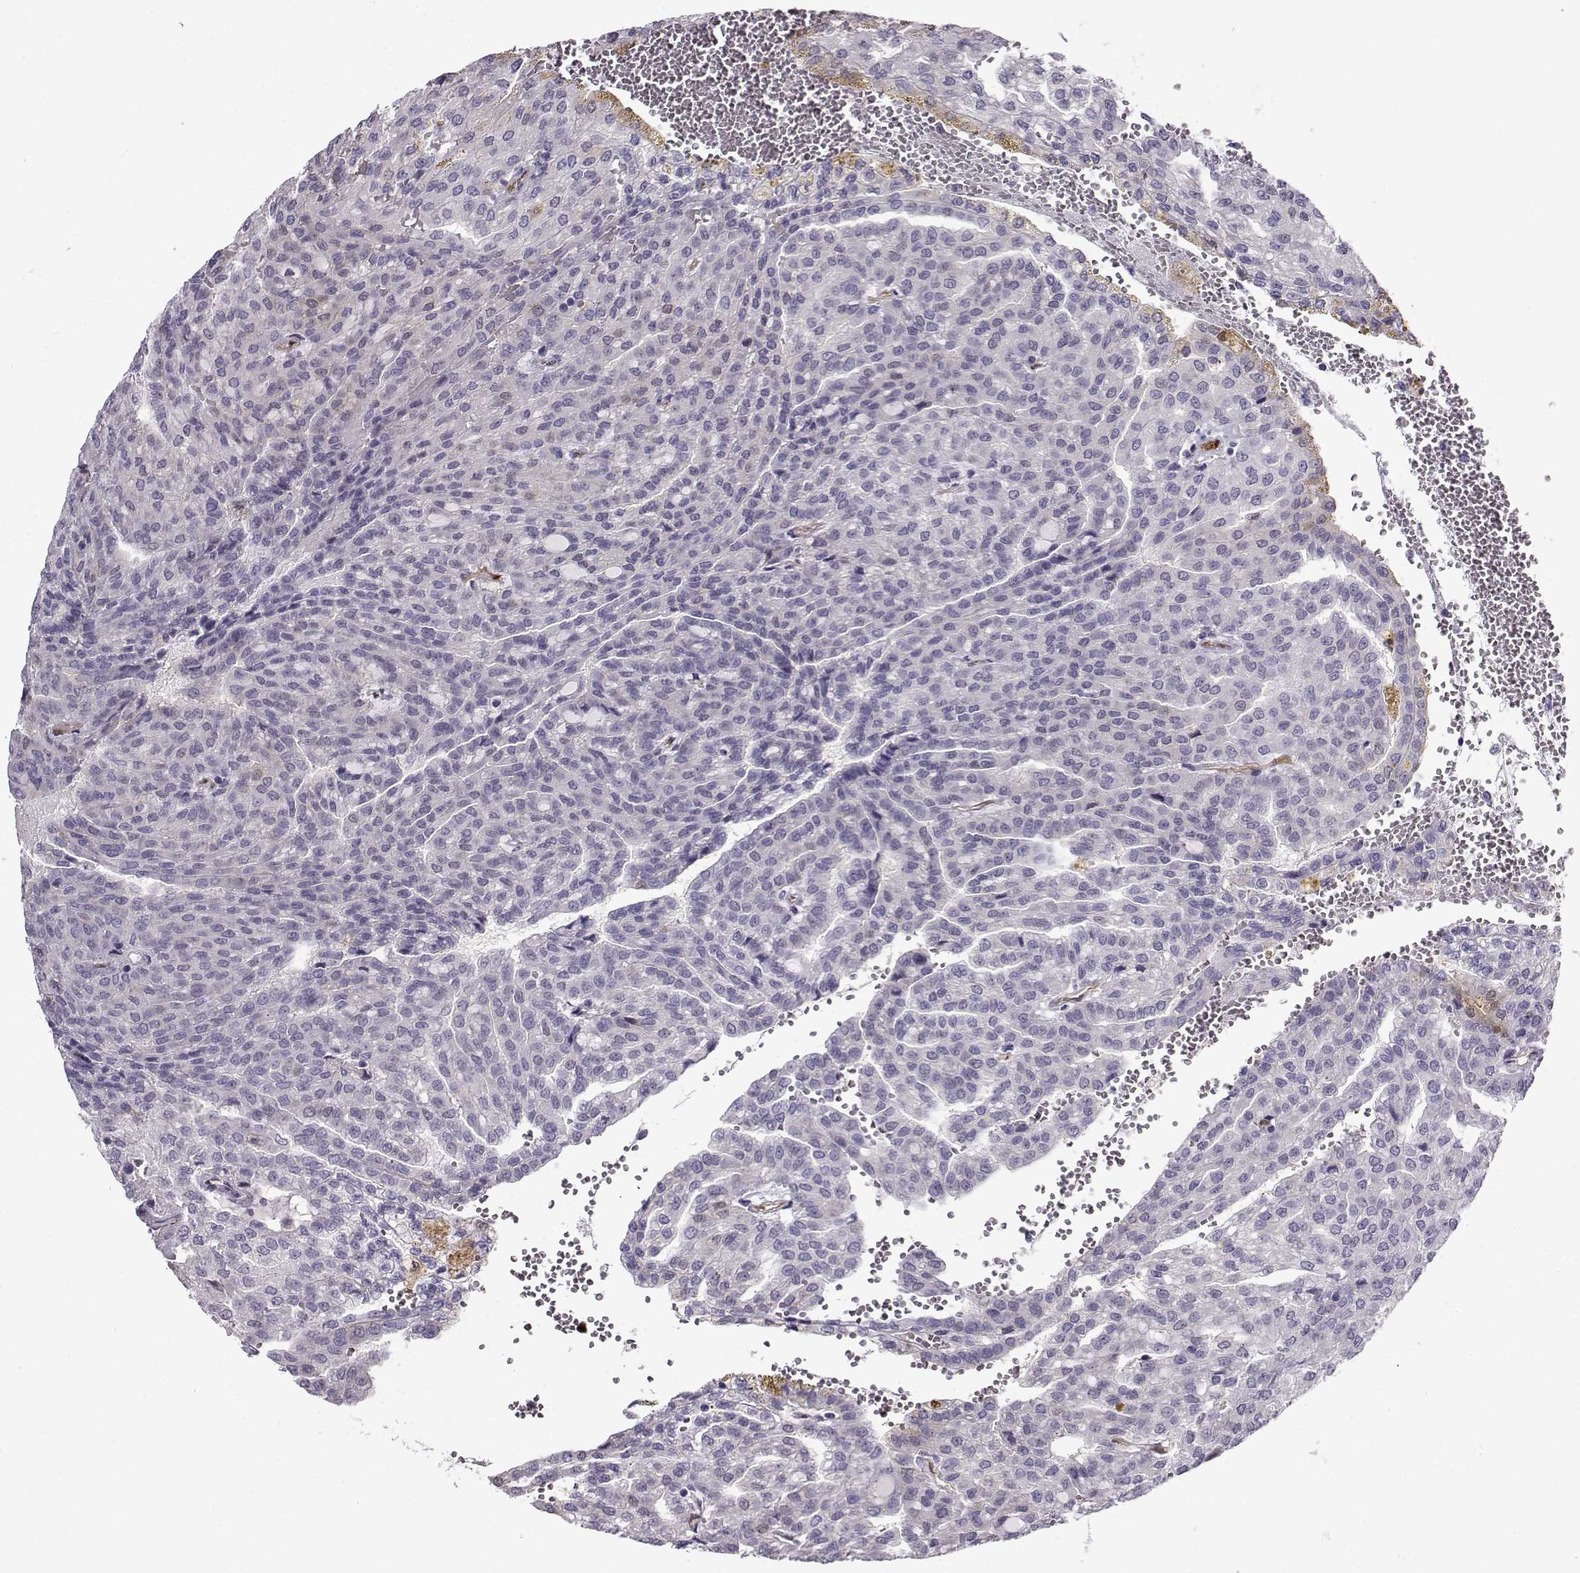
{"staining": {"intensity": "moderate", "quantity": "<25%", "location": "cytoplasmic/membranous"}, "tissue": "renal cancer", "cell_type": "Tumor cells", "image_type": "cancer", "snomed": [{"axis": "morphology", "description": "Adenocarcinoma, NOS"}, {"axis": "topography", "description": "Kidney"}], "caption": "DAB immunohistochemical staining of adenocarcinoma (renal) exhibits moderate cytoplasmic/membranous protein staining in about <25% of tumor cells. The staining was performed using DAB to visualize the protein expression in brown, while the nuclei were stained in blue with hematoxylin (Magnification: 20x).", "gene": "NQO1", "patient": {"sex": "male", "age": 63}}